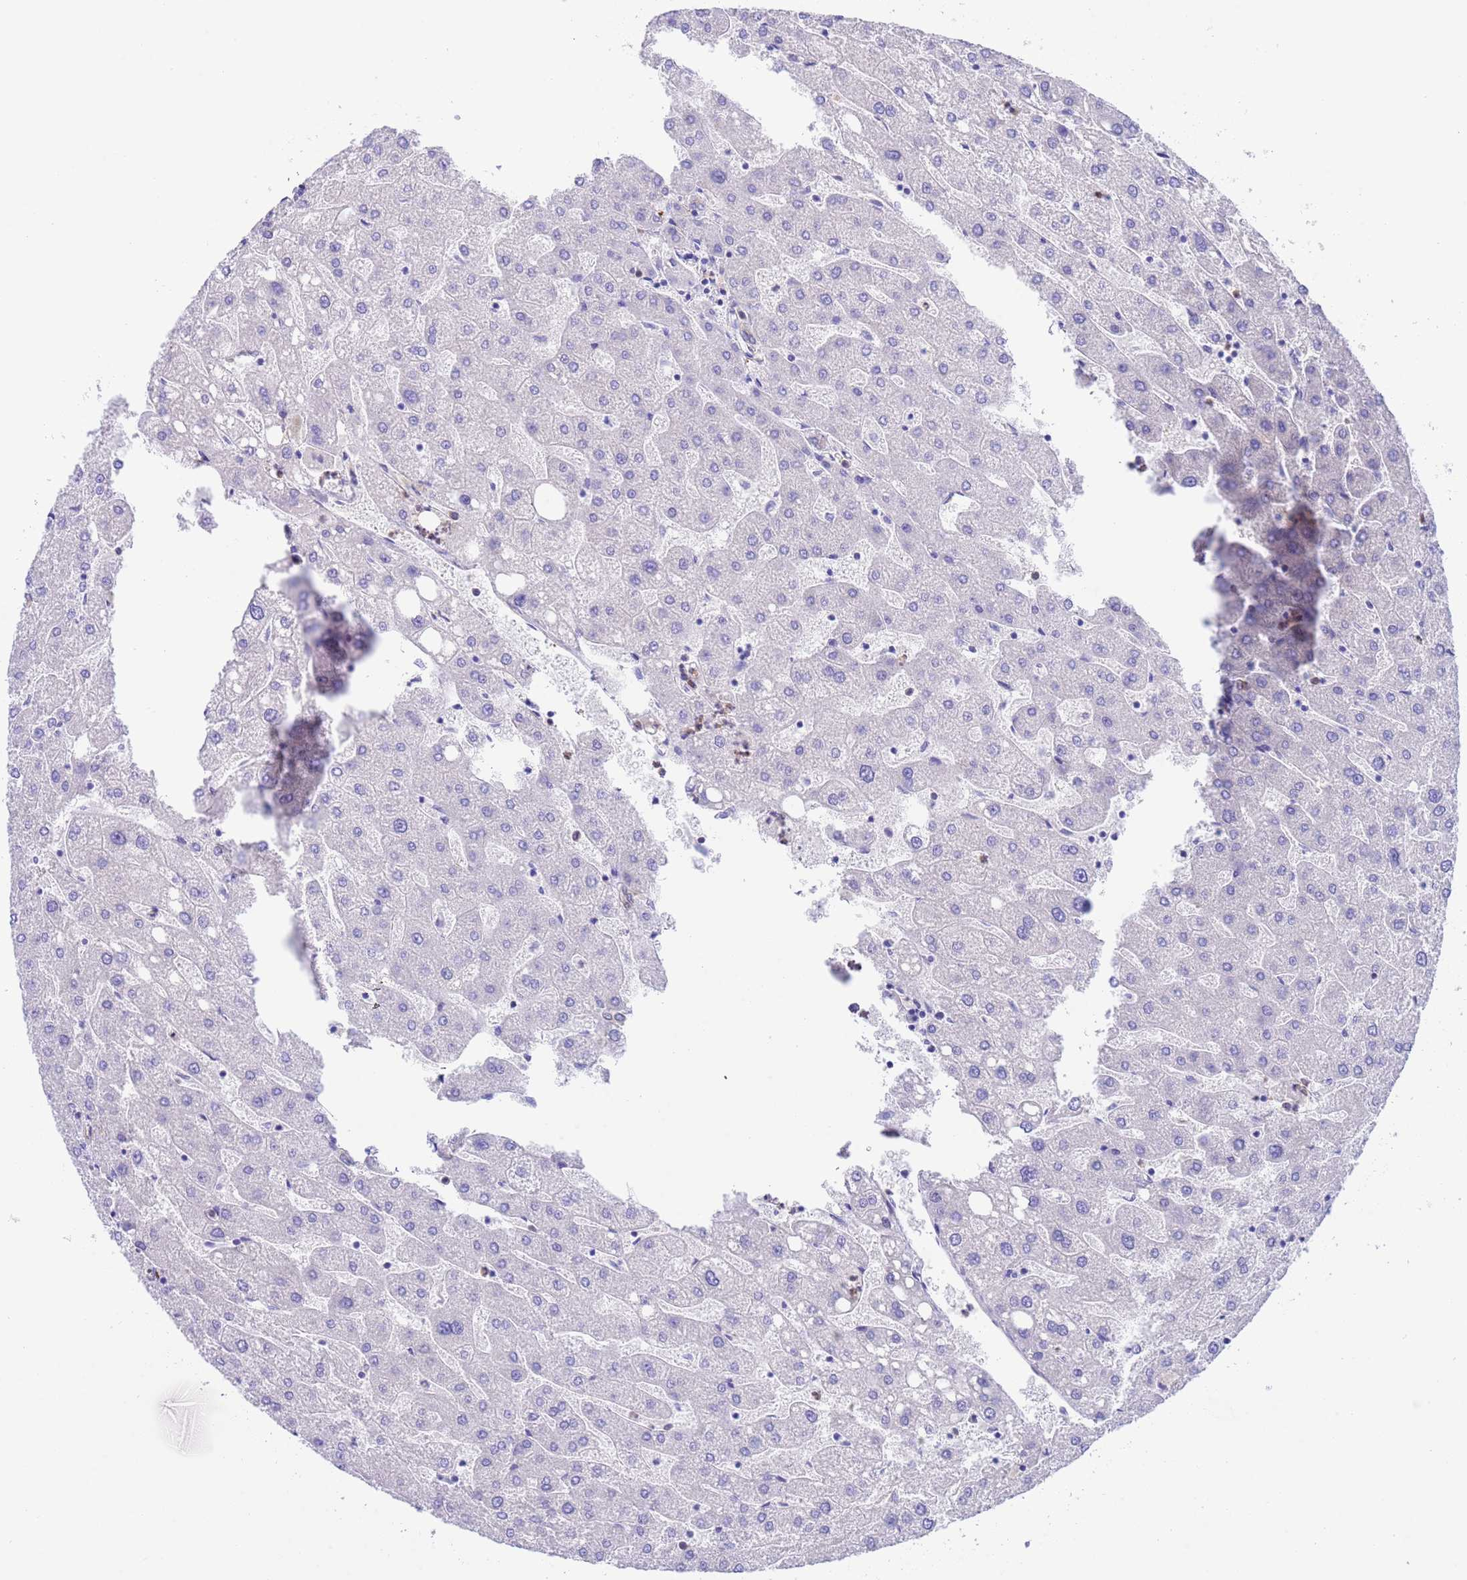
{"staining": {"intensity": "weak", "quantity": ">75%", "location": "cytoplasmic/membranous"}, "tissue": "liver", "cell_type": "Cholangiocytes", "image_type": "normal", "snomed": [{"axis": "morphology", "description": "Normal tissue, NOS"}, {"axis": "topography", "description": "Liver"}], "caption": "A micrograph of liver stained for a protein reveals weak cytoplasmic/membranous brown staining in cholangiocytes. The protein is shown in brown color, while the nuclei are stained blue.", "gene": "C6orf47", "patient": {"sex": "male", "age": 67}}